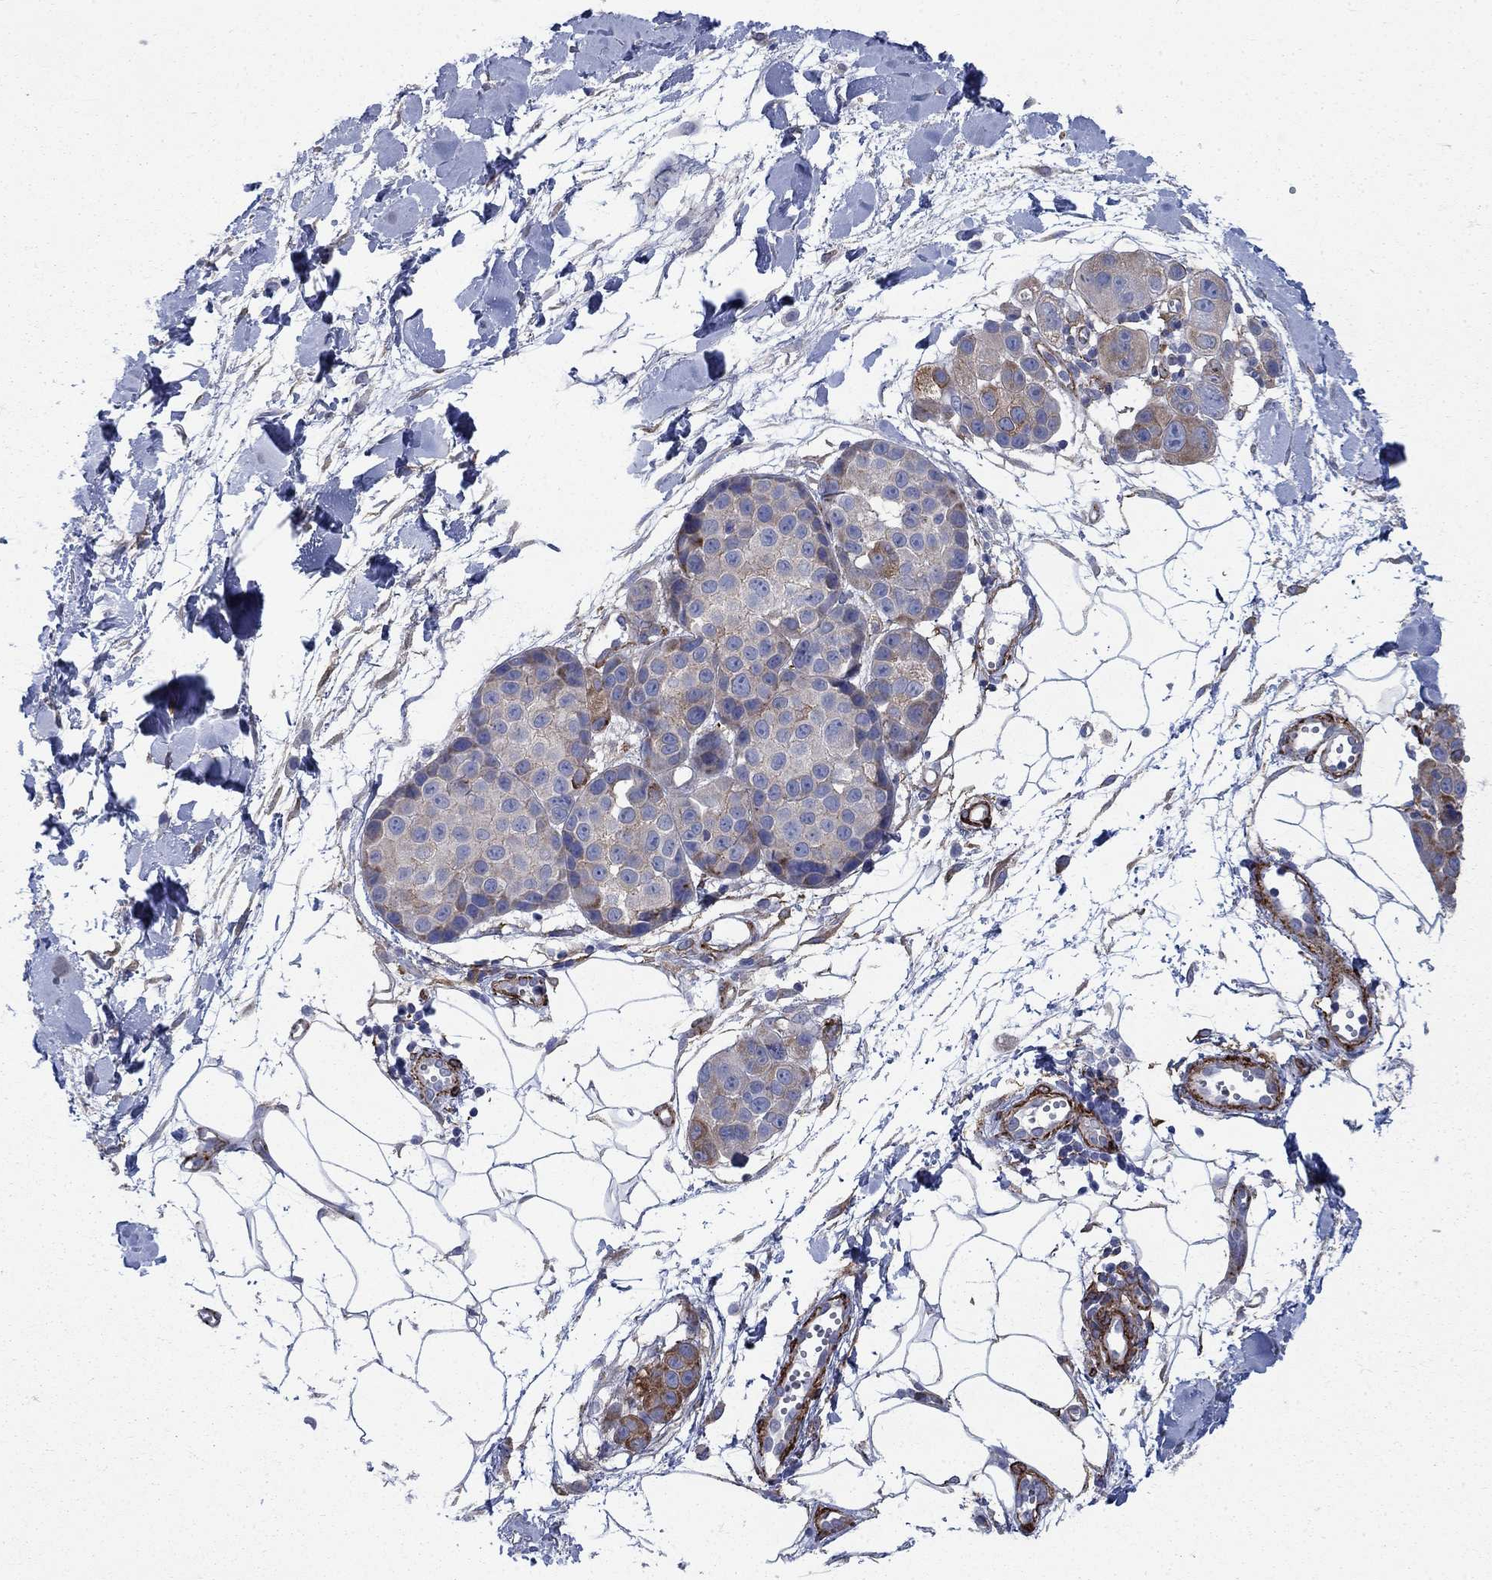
{"staining": {"intensity": "moderate", "quantity": "<25%", "location": "cytoplasmic/membranous"}, "tissue": "melanoma", "cell_type": "Tumor cells", "image_type": "cancer", "snomed": [{"axis": "morphology", "description": "Malignant melanoma, NOS"}, {"axis": "topography", "description": "Skin"}], "caption": "Protein staining shows moderate cytoplasmic/membranous staining in about <25% of tumor cells in malignant melanoma.", "gene": "SEPTIN8", "patient": {"sex": "female", "age": 86}}